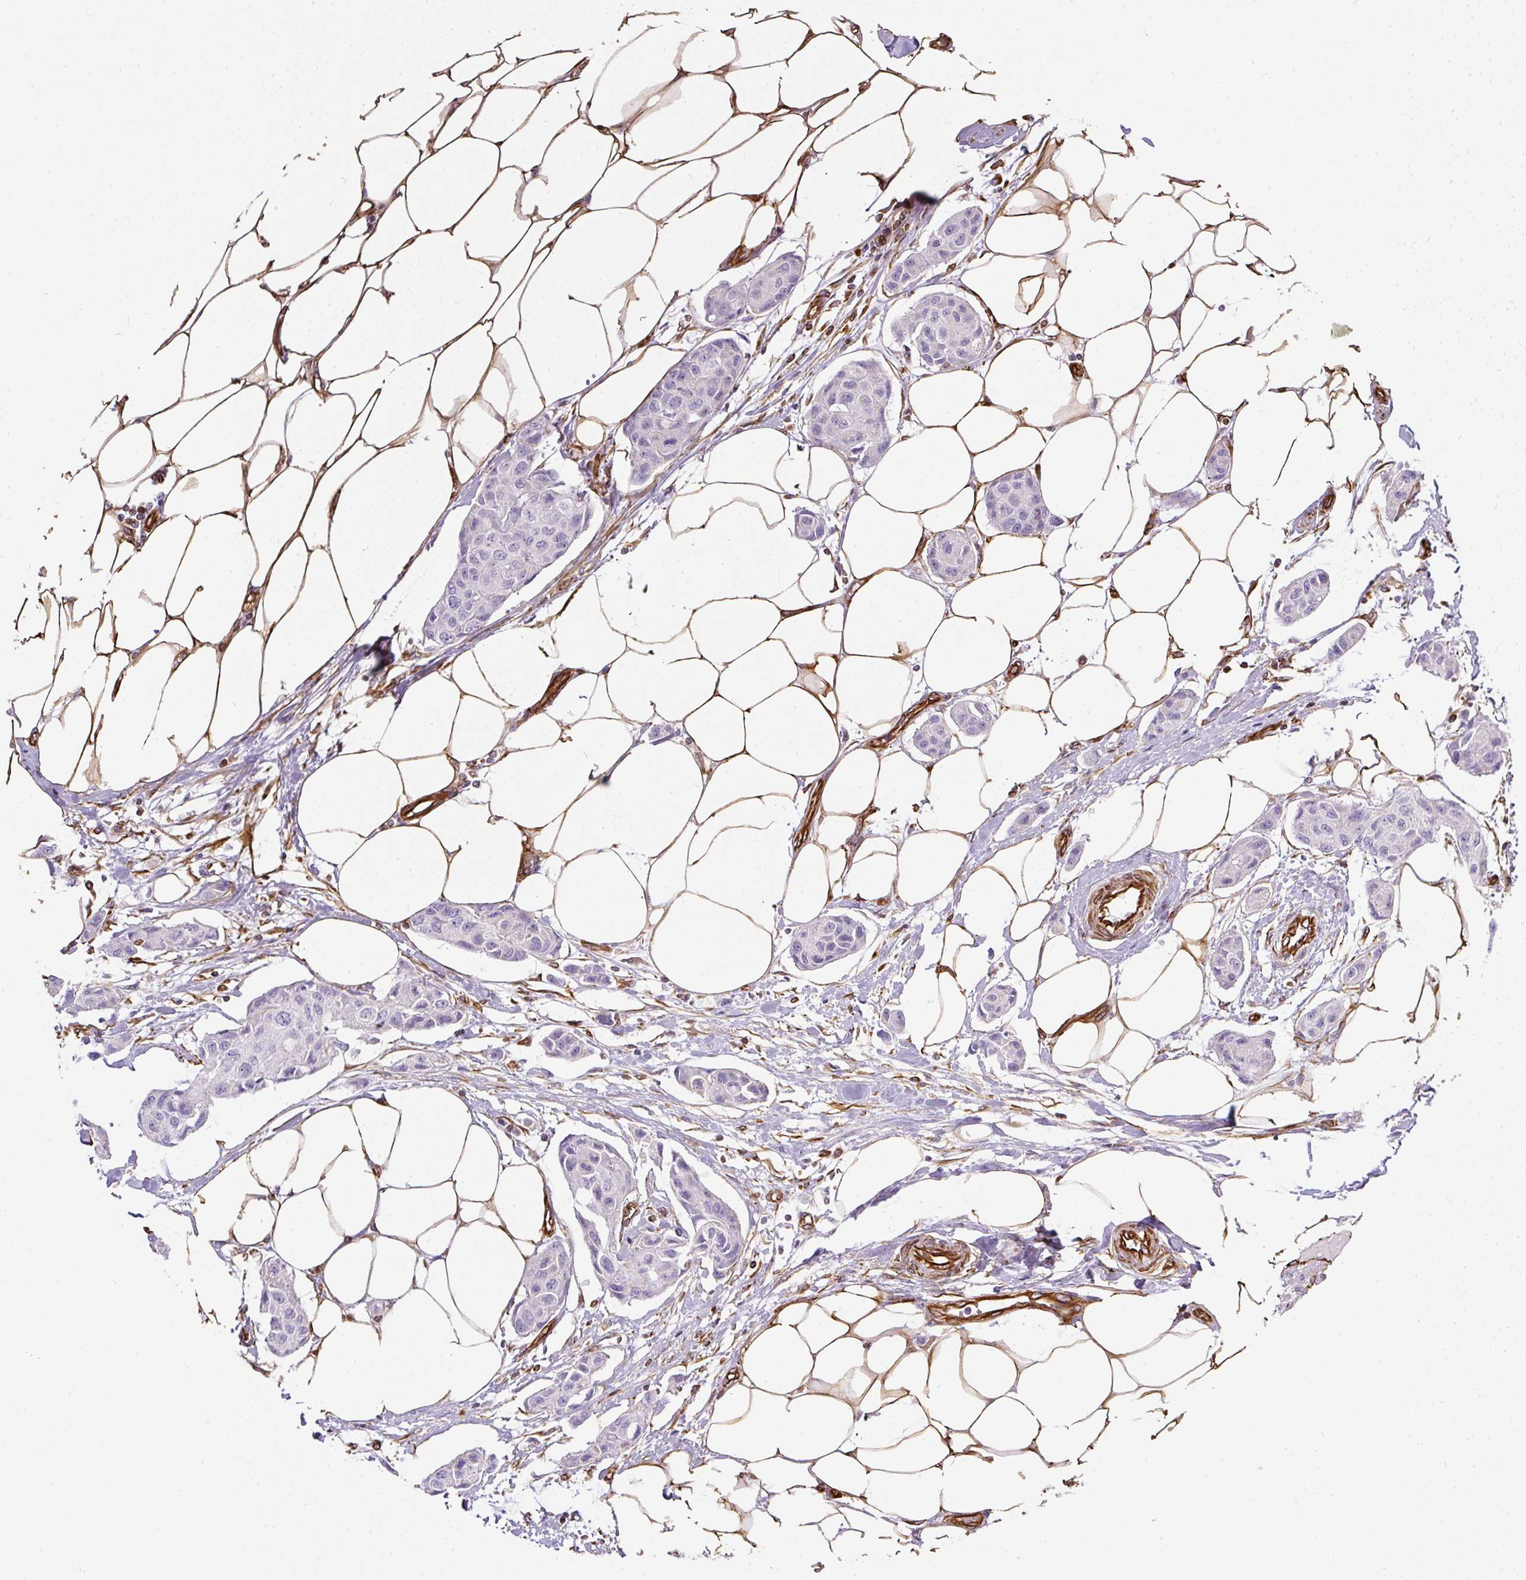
{"staining": {"intensity": "negative", "quantity": "none", "location": "none"}, "tissue": "breast cancer", "cell_type": "Tumor cells", "image_type": "cancer", "snomed": [{"axis": "morphology", "description": "Duct carcinoma"}, {"axis": "topography", "description": "Breast"}, {"axis": "topography", "description": "Lymph node"}], "caption": "Breast cancer was stained to show a protein in brown. There is no significant staining in tumor cells.", "gene": "PLS1", "patient": {"sex": "female", "age": 80}}